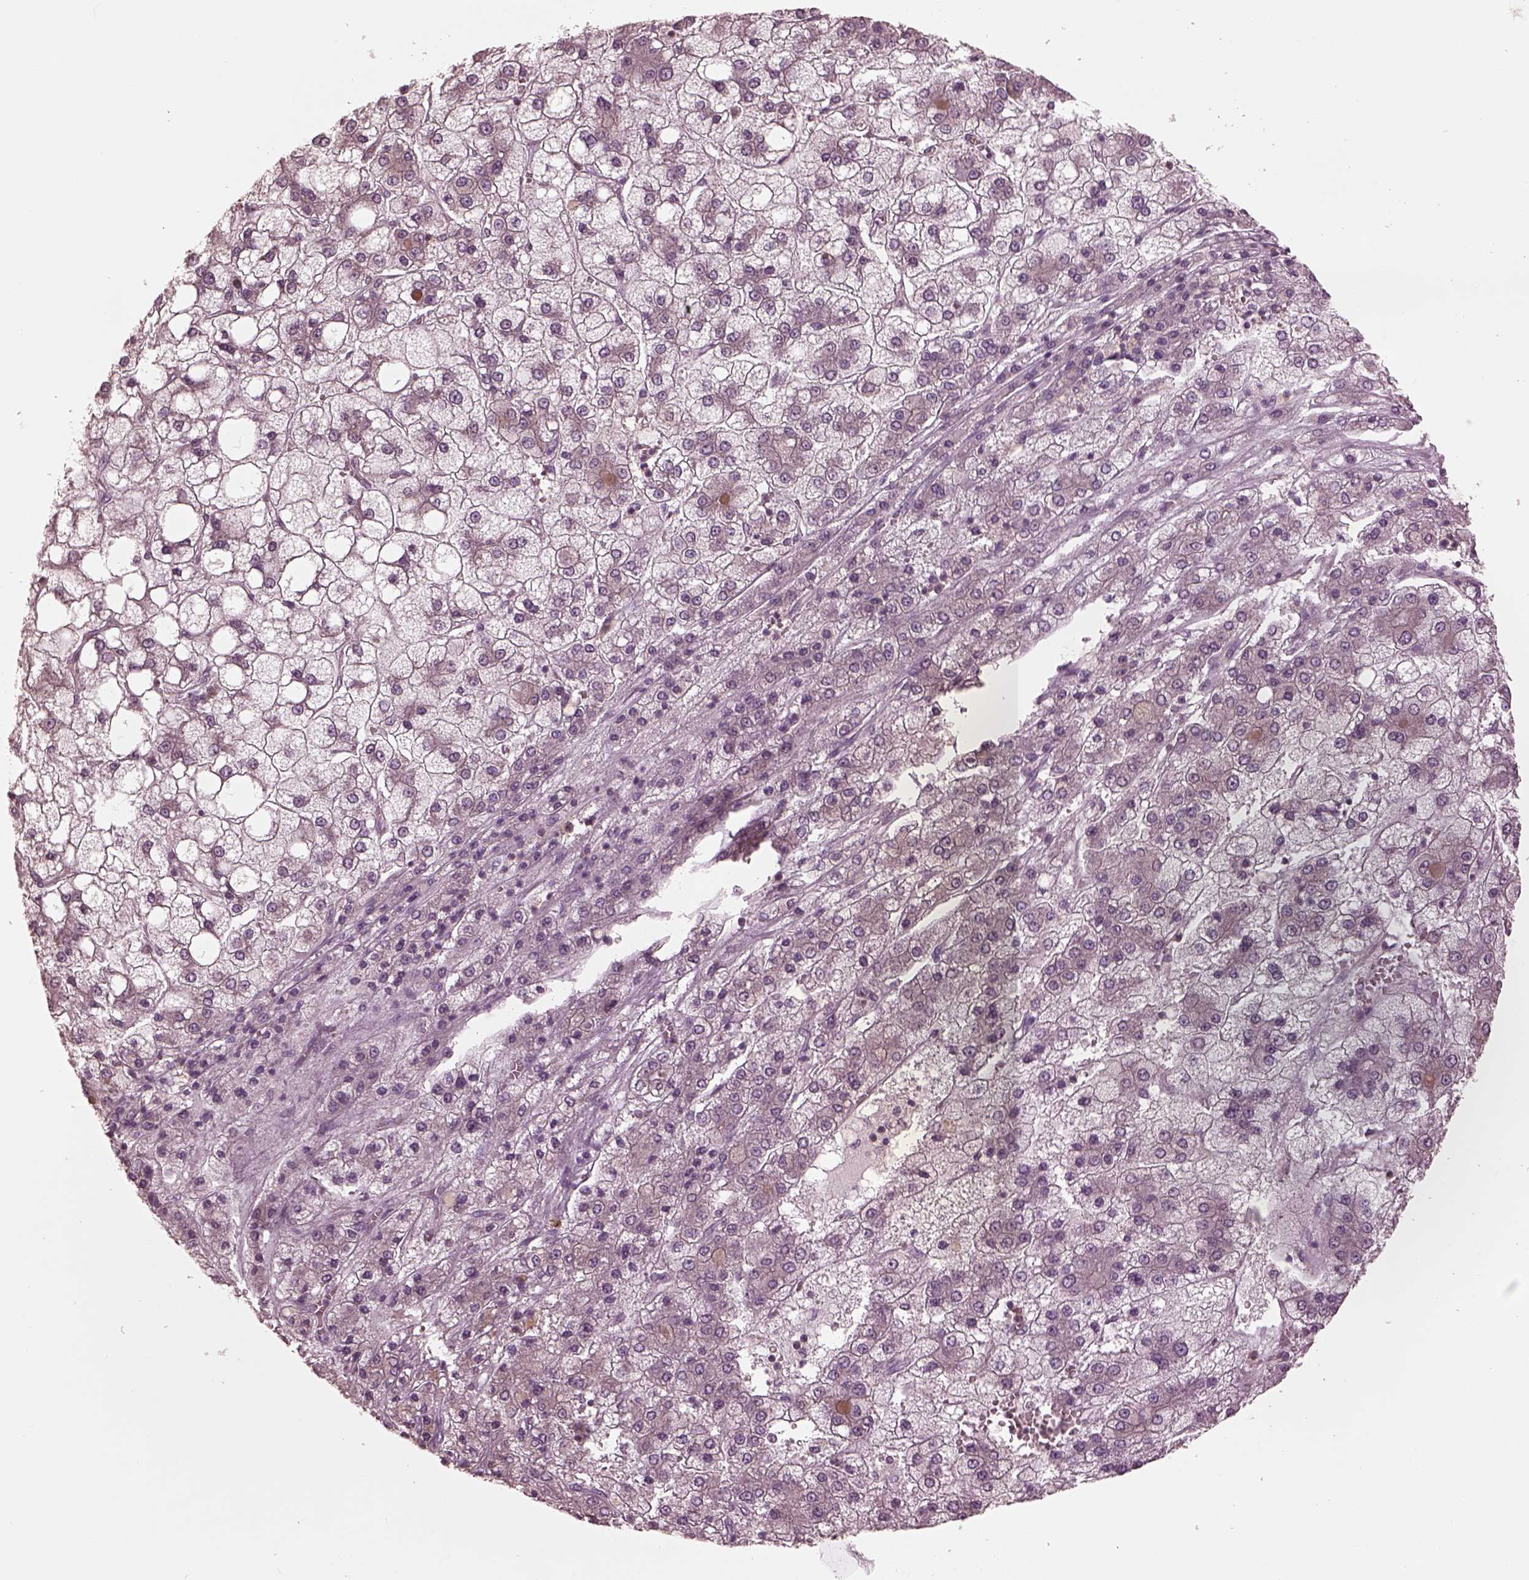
{"staining": {"intensity": "negative", "quantity": "none", "location": "none"}, "tissue": "liver cancer", "cell_type": "Tumor cells", "image_type": "cancer", "snomed": [{"axis": "morphology", "description": "Carcinoma, Hepatocellular, NOS"}, {"axis": "topography", "description": "Liver"}], "caption": "Tumor cells are negative for brown protein staining in liver cancer. (Immunohistochemistry, brightfield microscopy, high magnification).", "gene": "PSTPIP2", "patient": {"sex": "male", "age": 73}}